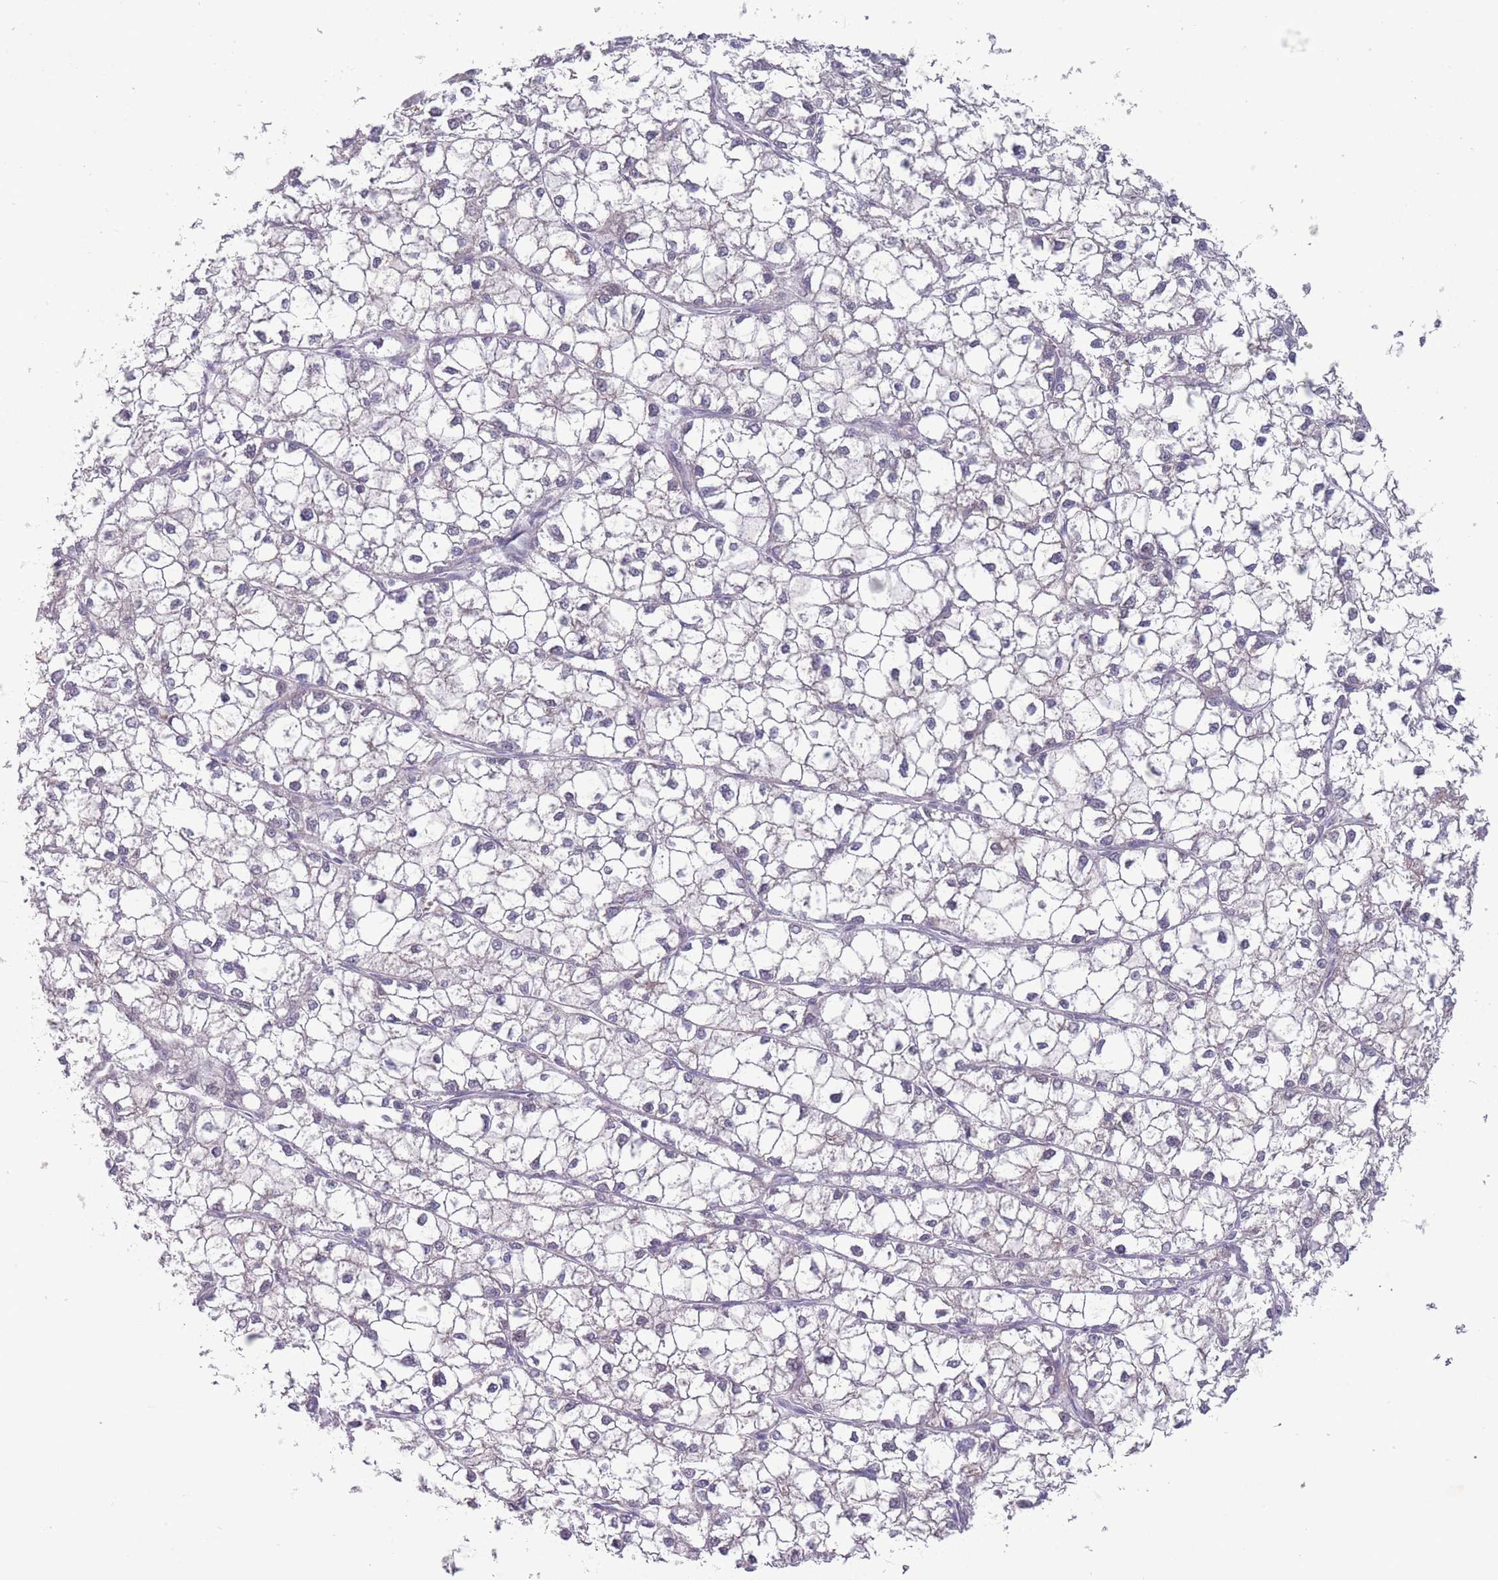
{"staining": {"intensity": "negative", "quantity": "none", "location": "none"}, "tissue": "liver cancer", "cell_type": "Tumor cells", "image_type": "cancer", "snomed": [{"axis": "morphology", "description": "Carcinoma, Hepatocellular, NOS"}, {"axis": "topography", "description": "Liver"}], "caption": "Immunohistochemistry (IHC) of human liver cancer shows no positivity in tumor cells. (Stains: DAB (3,3'-diaminobenzidine) immunohistochemistry with hematoxylin counter stain, Microscopy: brightfield microscopy at high magnification).", "gene": "PAIP2B", "patient": {"sex": "female", "age": 43}}